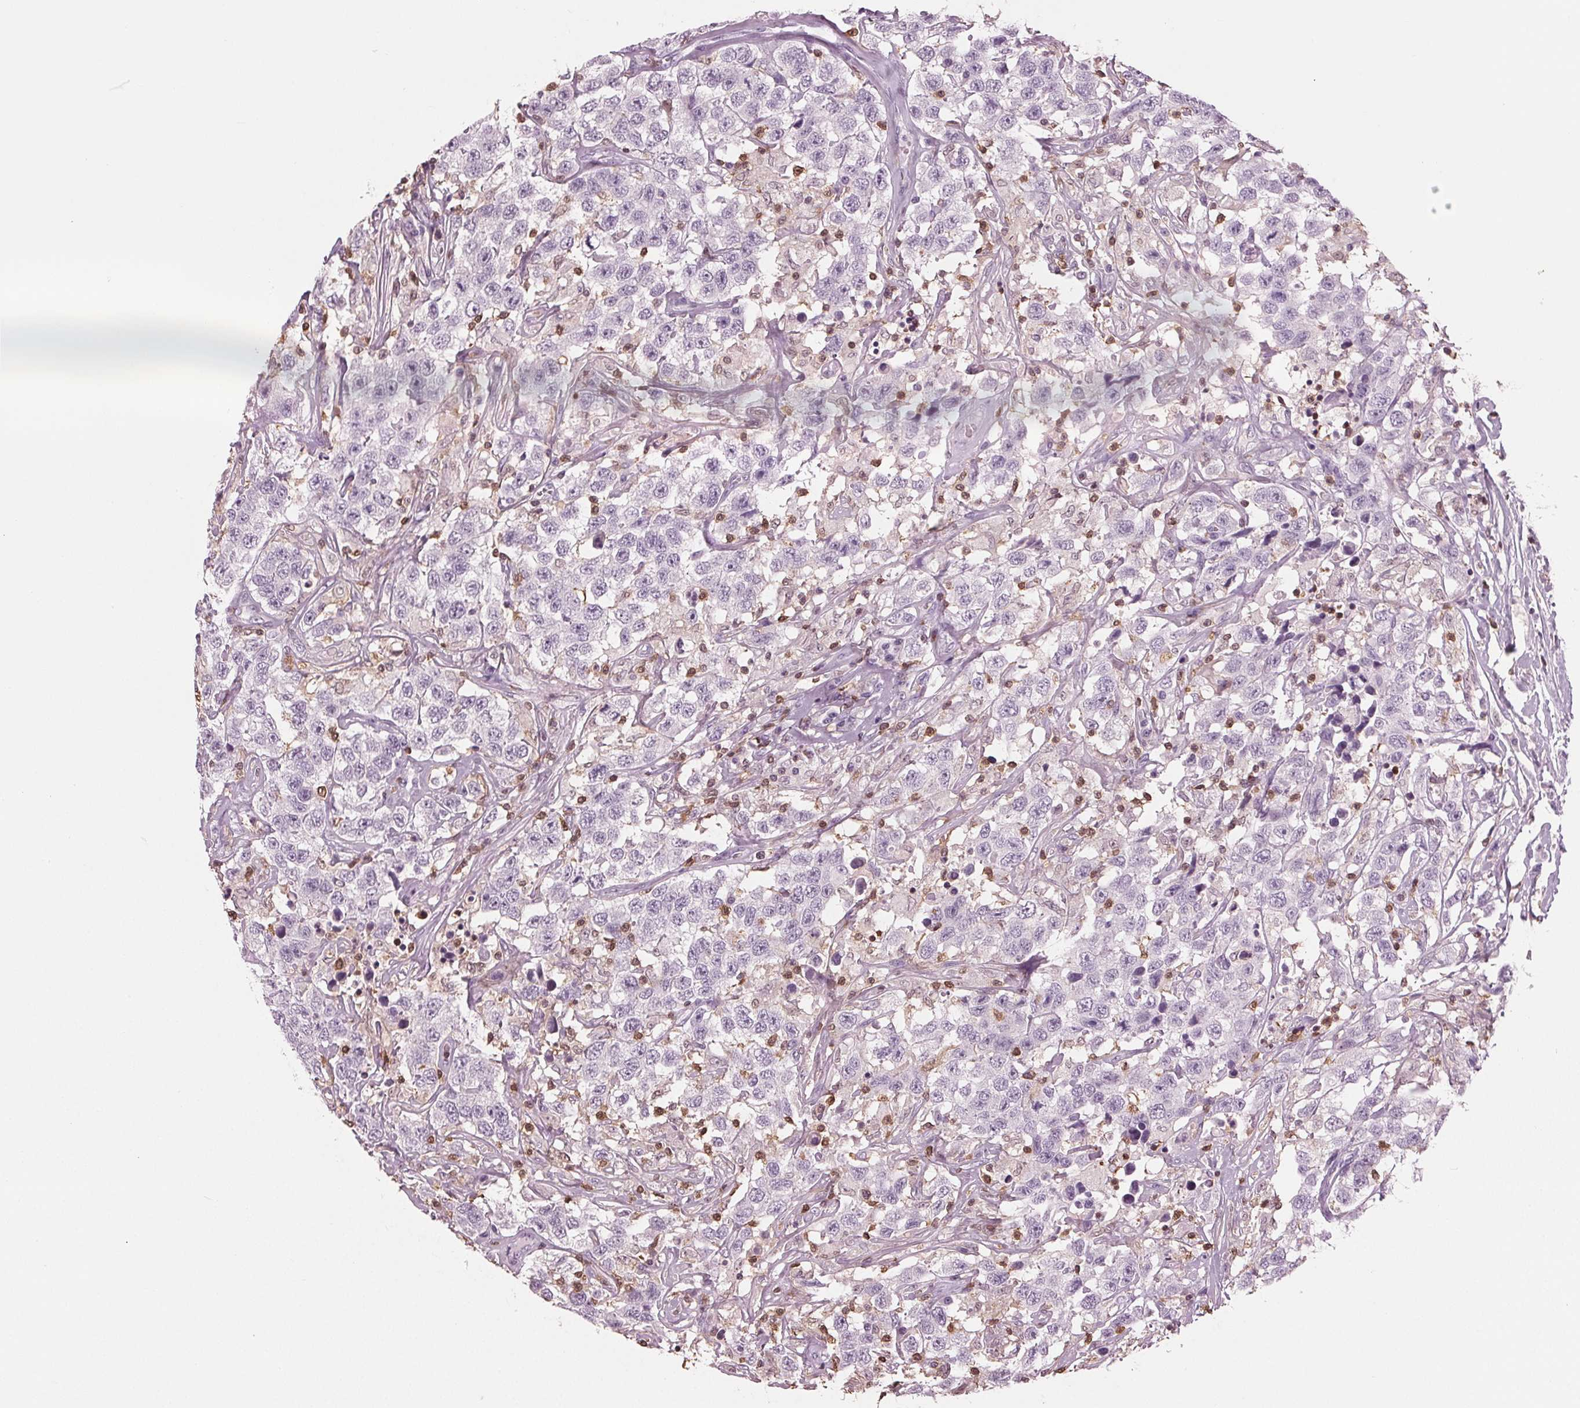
{"staining": {"intensity": "negative", "quantity": "none", "location": "none"}, "tissue": "testis cancer", "cell_type": "Tumor cells", "image_type": "cancer", "snomed": [{"axis": "morphology", "description": "Seminoma, NOS"}, {"axis": "topography", "description": "Testis"}], "caption": "Tumor cells are negative for brown protein staining in testis cancer (seminoma).", "gene": "BTLA", "patient": {"sex": "male", "age": 41}}